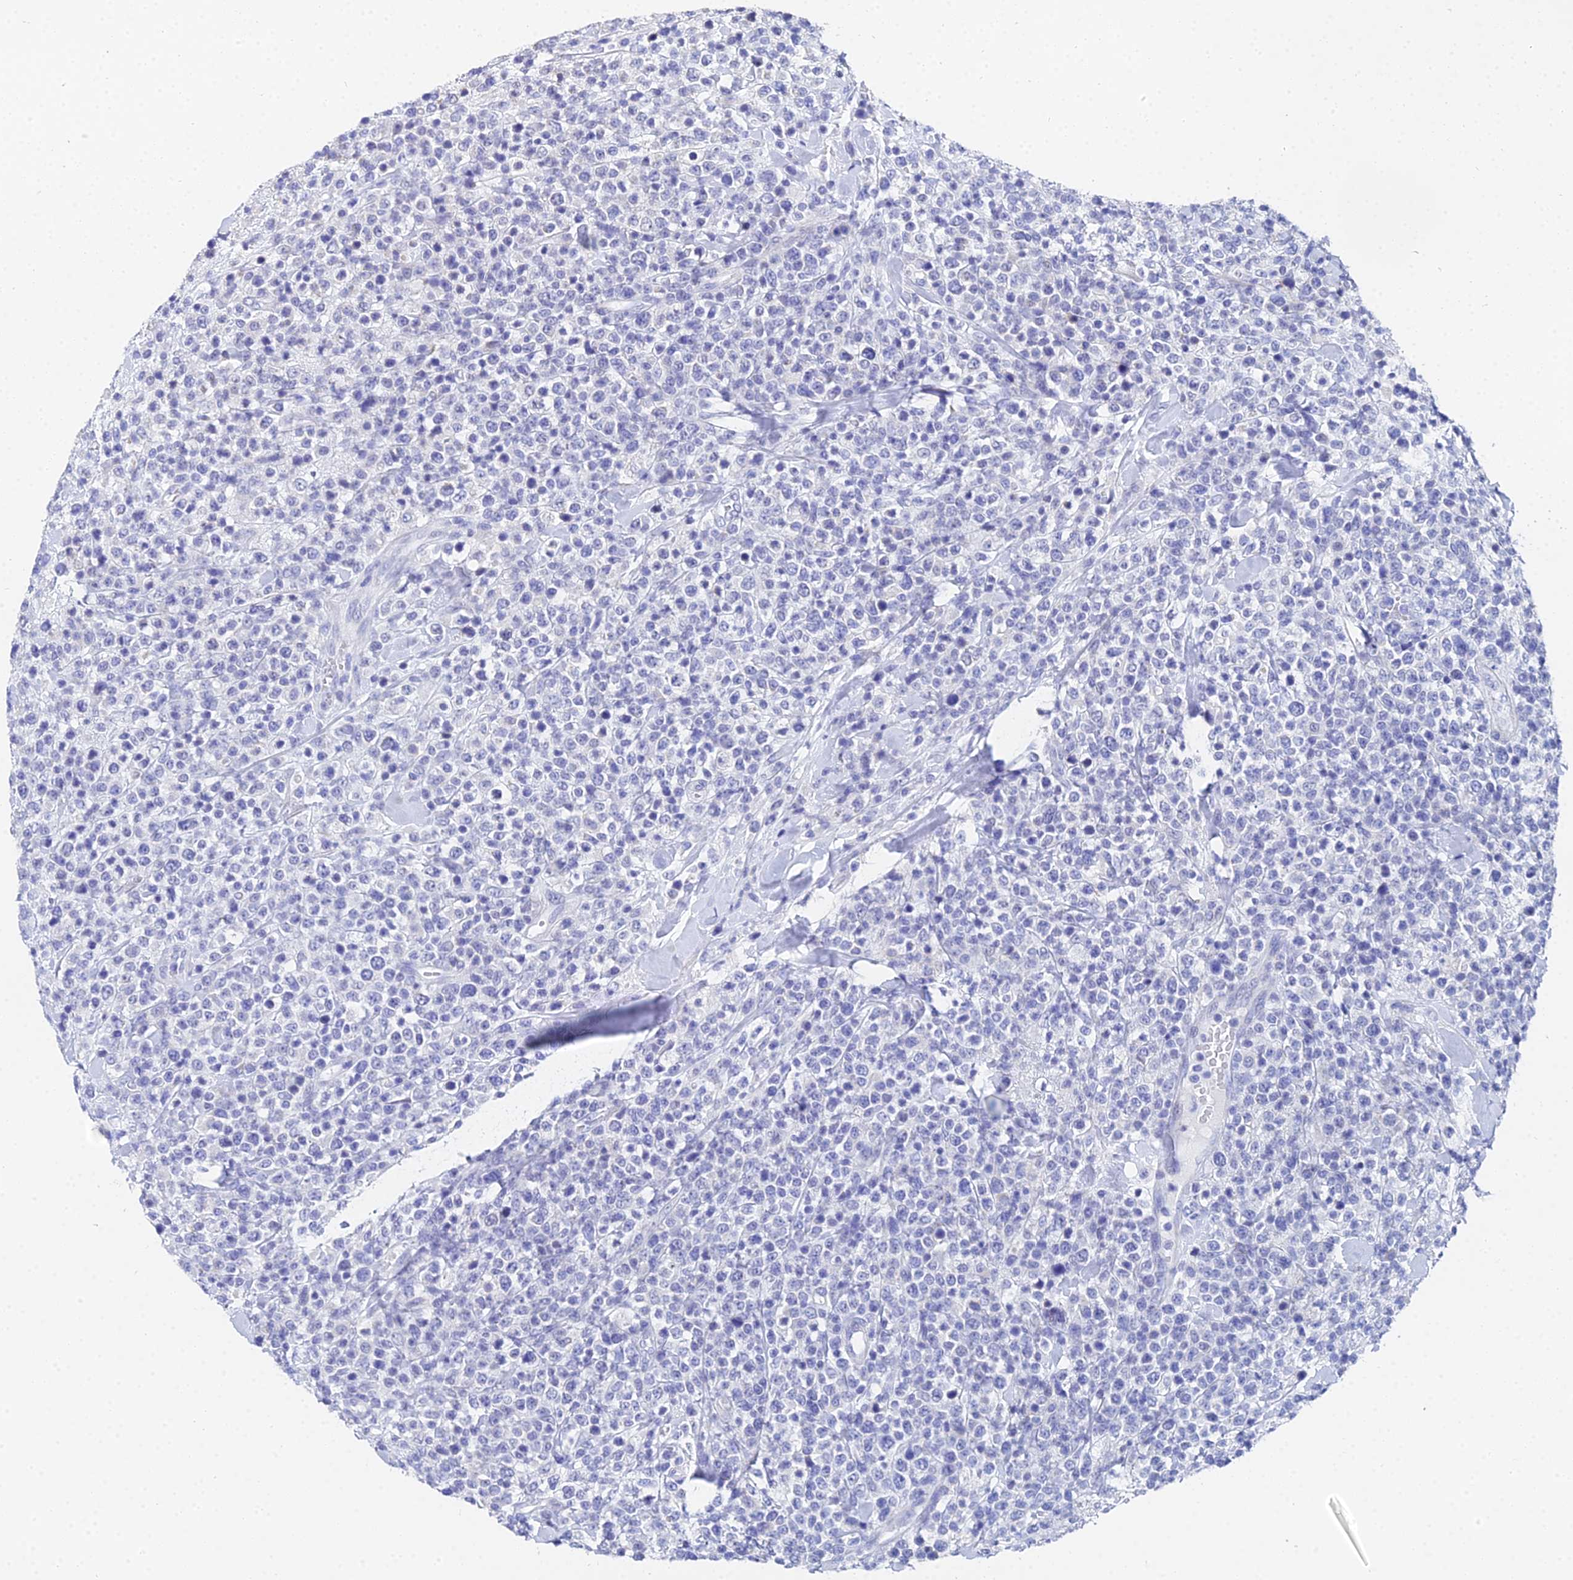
{"staining": {"intensity": "negative", "quantity": "none", "location": "none"}, "tissue": "lymphoma", "cell_type": "Tumor cells", "image_type": "cancer", "snomed": [{"axis": "morphology", "description": "Malignant lymphoma, non-Hodgkin's type, High grade"}, {"axis": "topography", "description": "Colon"}], "caption": "Lymphoma was stained to show a protein in brown. There is no significant positivity in tumor cells. (DAB (3,3'-diaminobenzidine) immunohistochemistry visualized using brightfield microscopy, high magnification).", "gene": "OCM", "patient": {"sex": "female", "age": 53}}